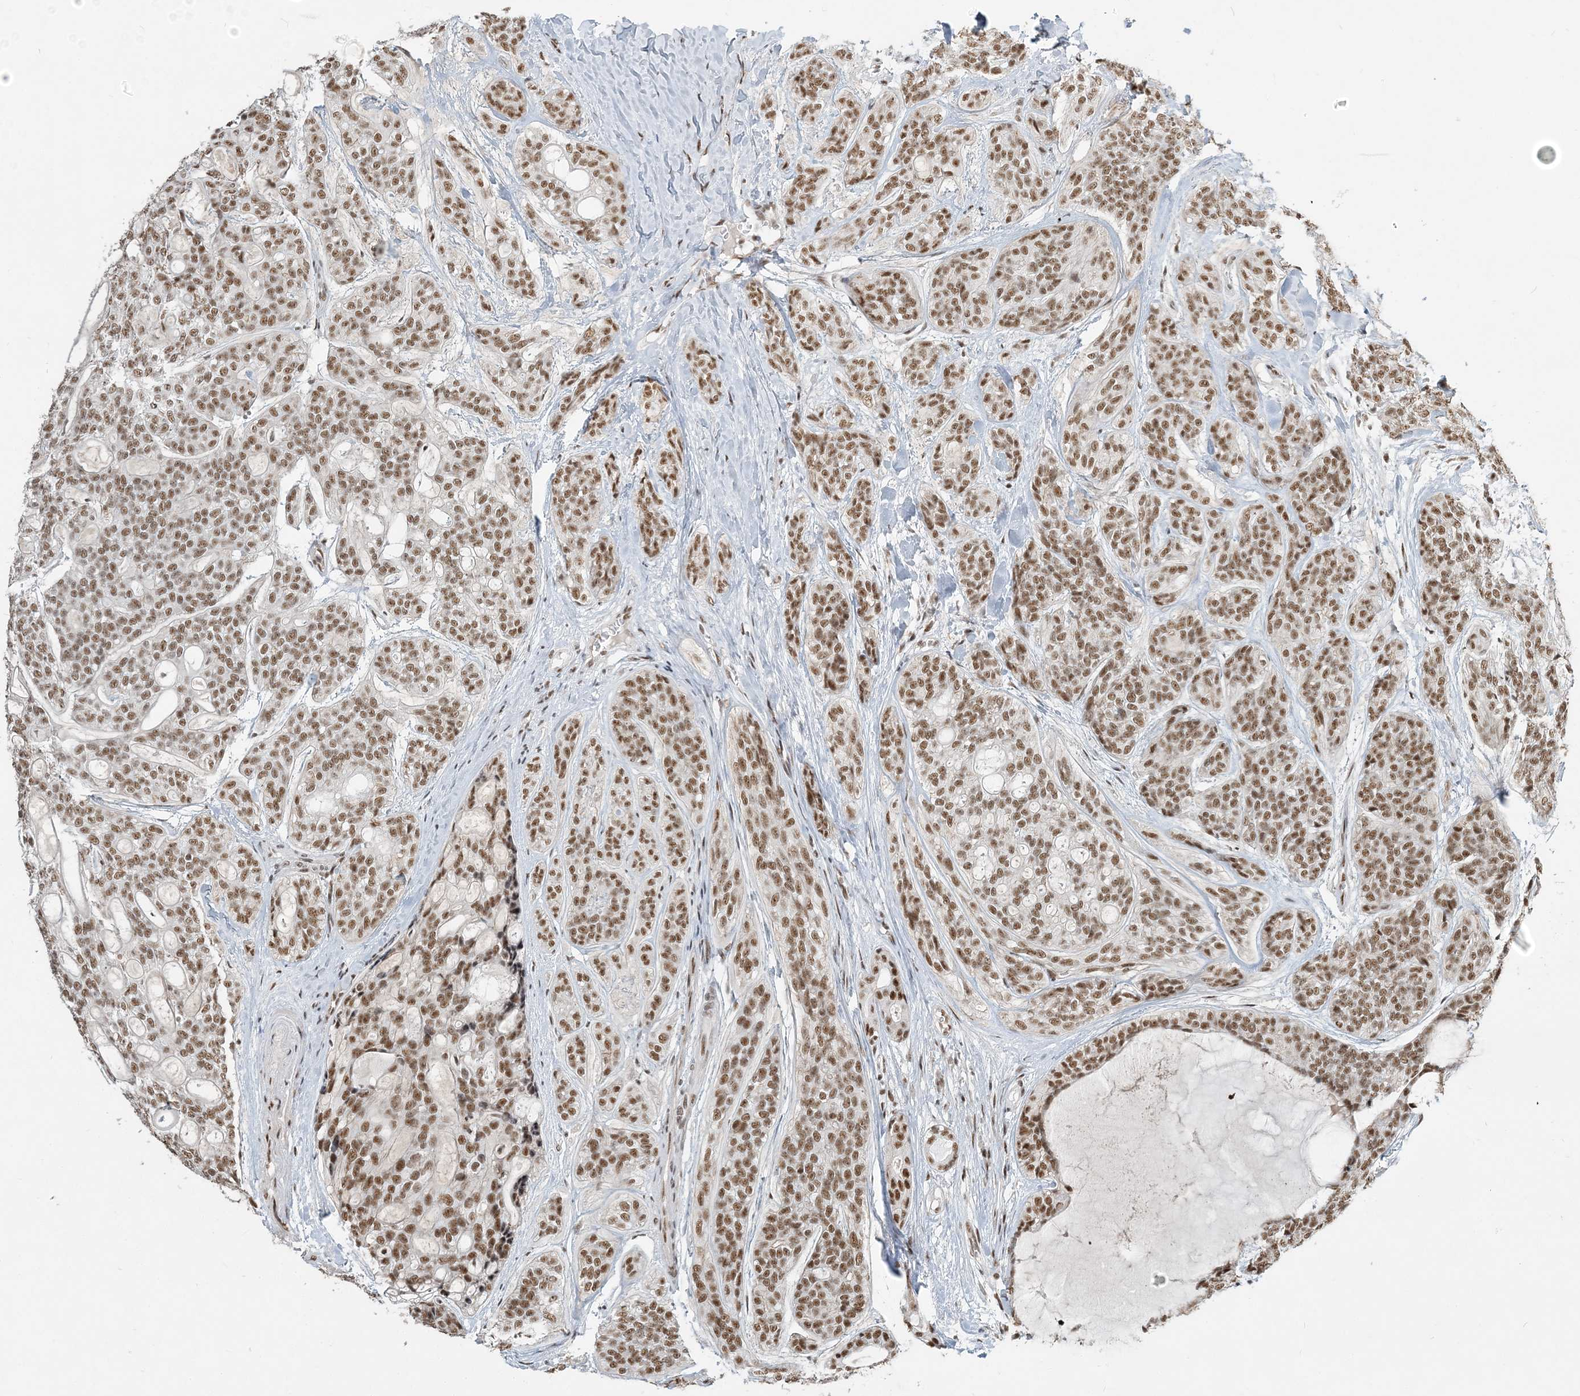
{"staining": {"intensity": "moderate", "quantity": ">75%", "location": "nuclear"}, "tissue": "head and neck cancer", "cell_type": "Tumor cells", "image_type": "cancer", "snomed": [{"axis": "morphology", "description": "Adenocarcinoma, NOS"}, {"axis": "topography", "description": "Head-Neck"}], "caption": "Head and neck cancer tissue displays moderate nuclear expression in about >75% of tumor cells", "gene": "PLRG1", "patient": {"sex": "male", "age": 66}}